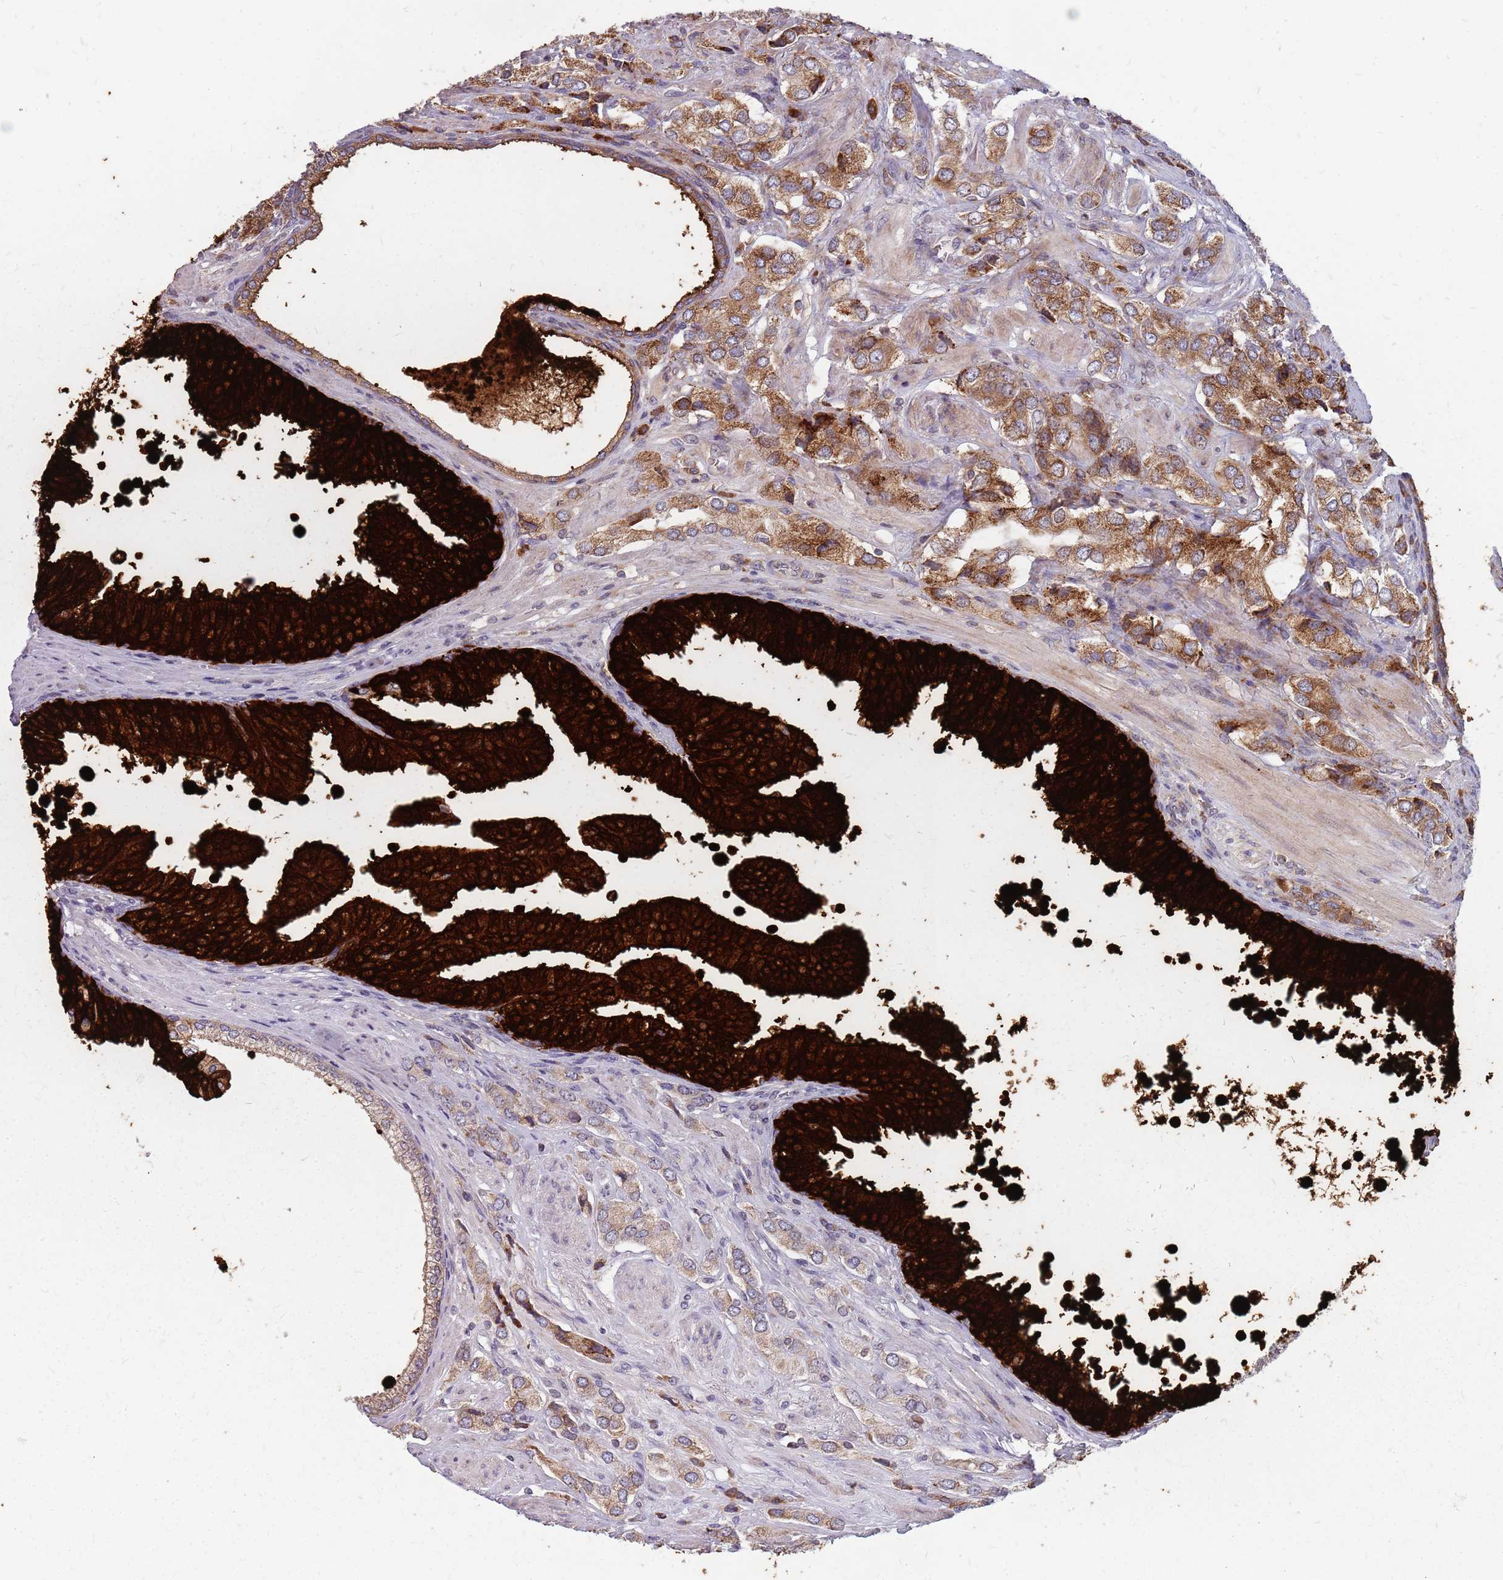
{"staining": {"intensity": "moderate", "quantity": ">75%", "location": "cytoplasmic/membranous"}, "tissue": "prostate cancer", "cell_type": "Tumor cells", "image_type": "cancer", "snomed": [{"axis": "morphology", "description": "Adenocarcinoma, High grade"}, {"axis": "topography", "description": "Prostate and seminal vesicle, NOS"}], "caption": "Adenocarcinoma (high-grade) (prostate) stained for a protein (brown) demonstrates moderate cytoplasmic/membranous positive expression in about >75% of tumor cells.", "gene": "NME4", "patient": {"sex": "male", "age": 64}}